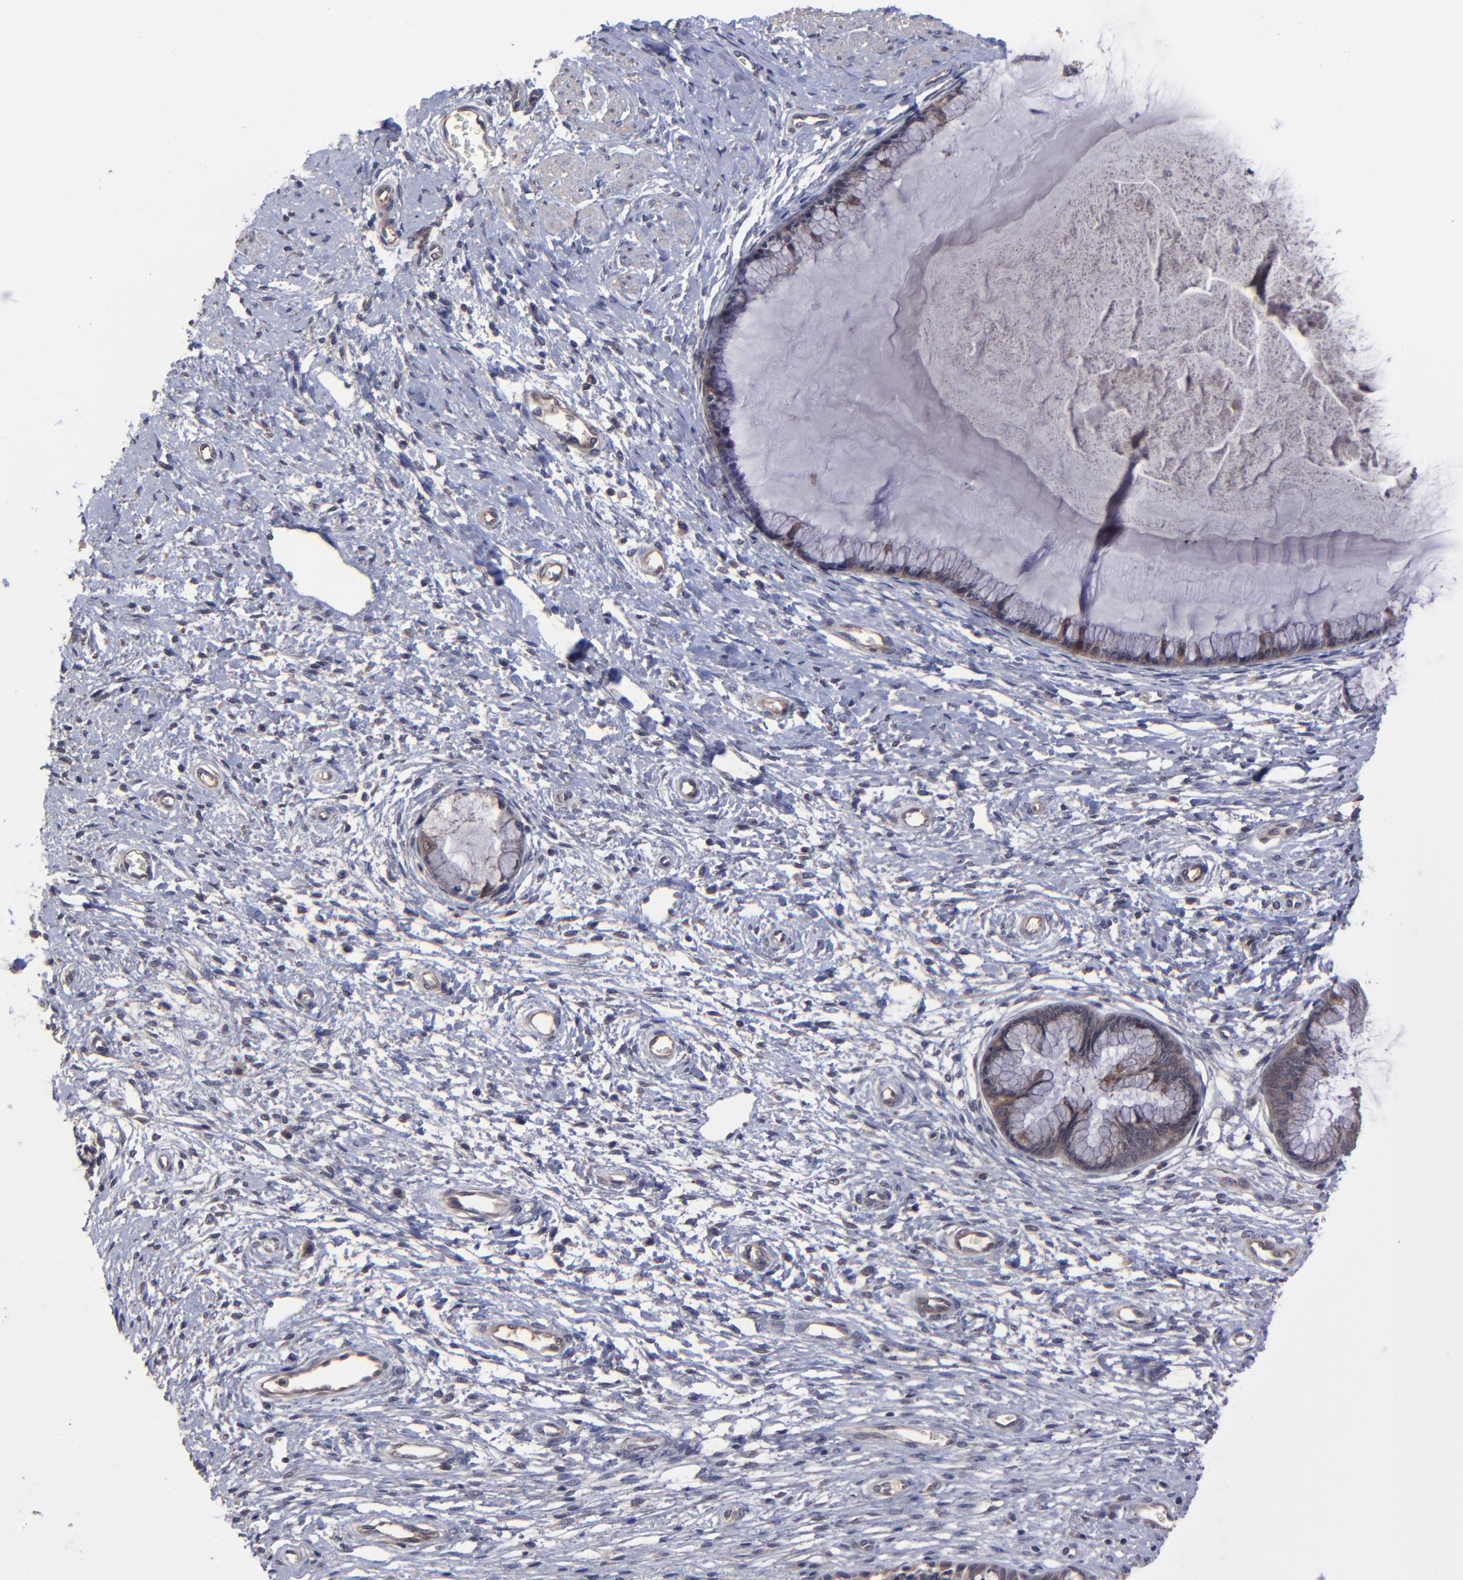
{"staining": {"intensity": "moderate", "quantity": "25%-75%", "location": "cytoplasmic/membranous"}, "tissue": "cervix", "cell_type": "Glandular cells", "image_type": "normal", "snomed": [{"axis": "morphology", "description": "Normal tissue, NOS"}, {"axis": "topography", "description": "Cervix"}], "caption": "An immunohistochemistry micrograph of normal tissue is shown. Protein staining in brown labels moderate cytoplasmic/membranous positivity in cervix within glandular cells.", "gene": "ZNF780A", "patient": {"sex": "female", "age": 27}}